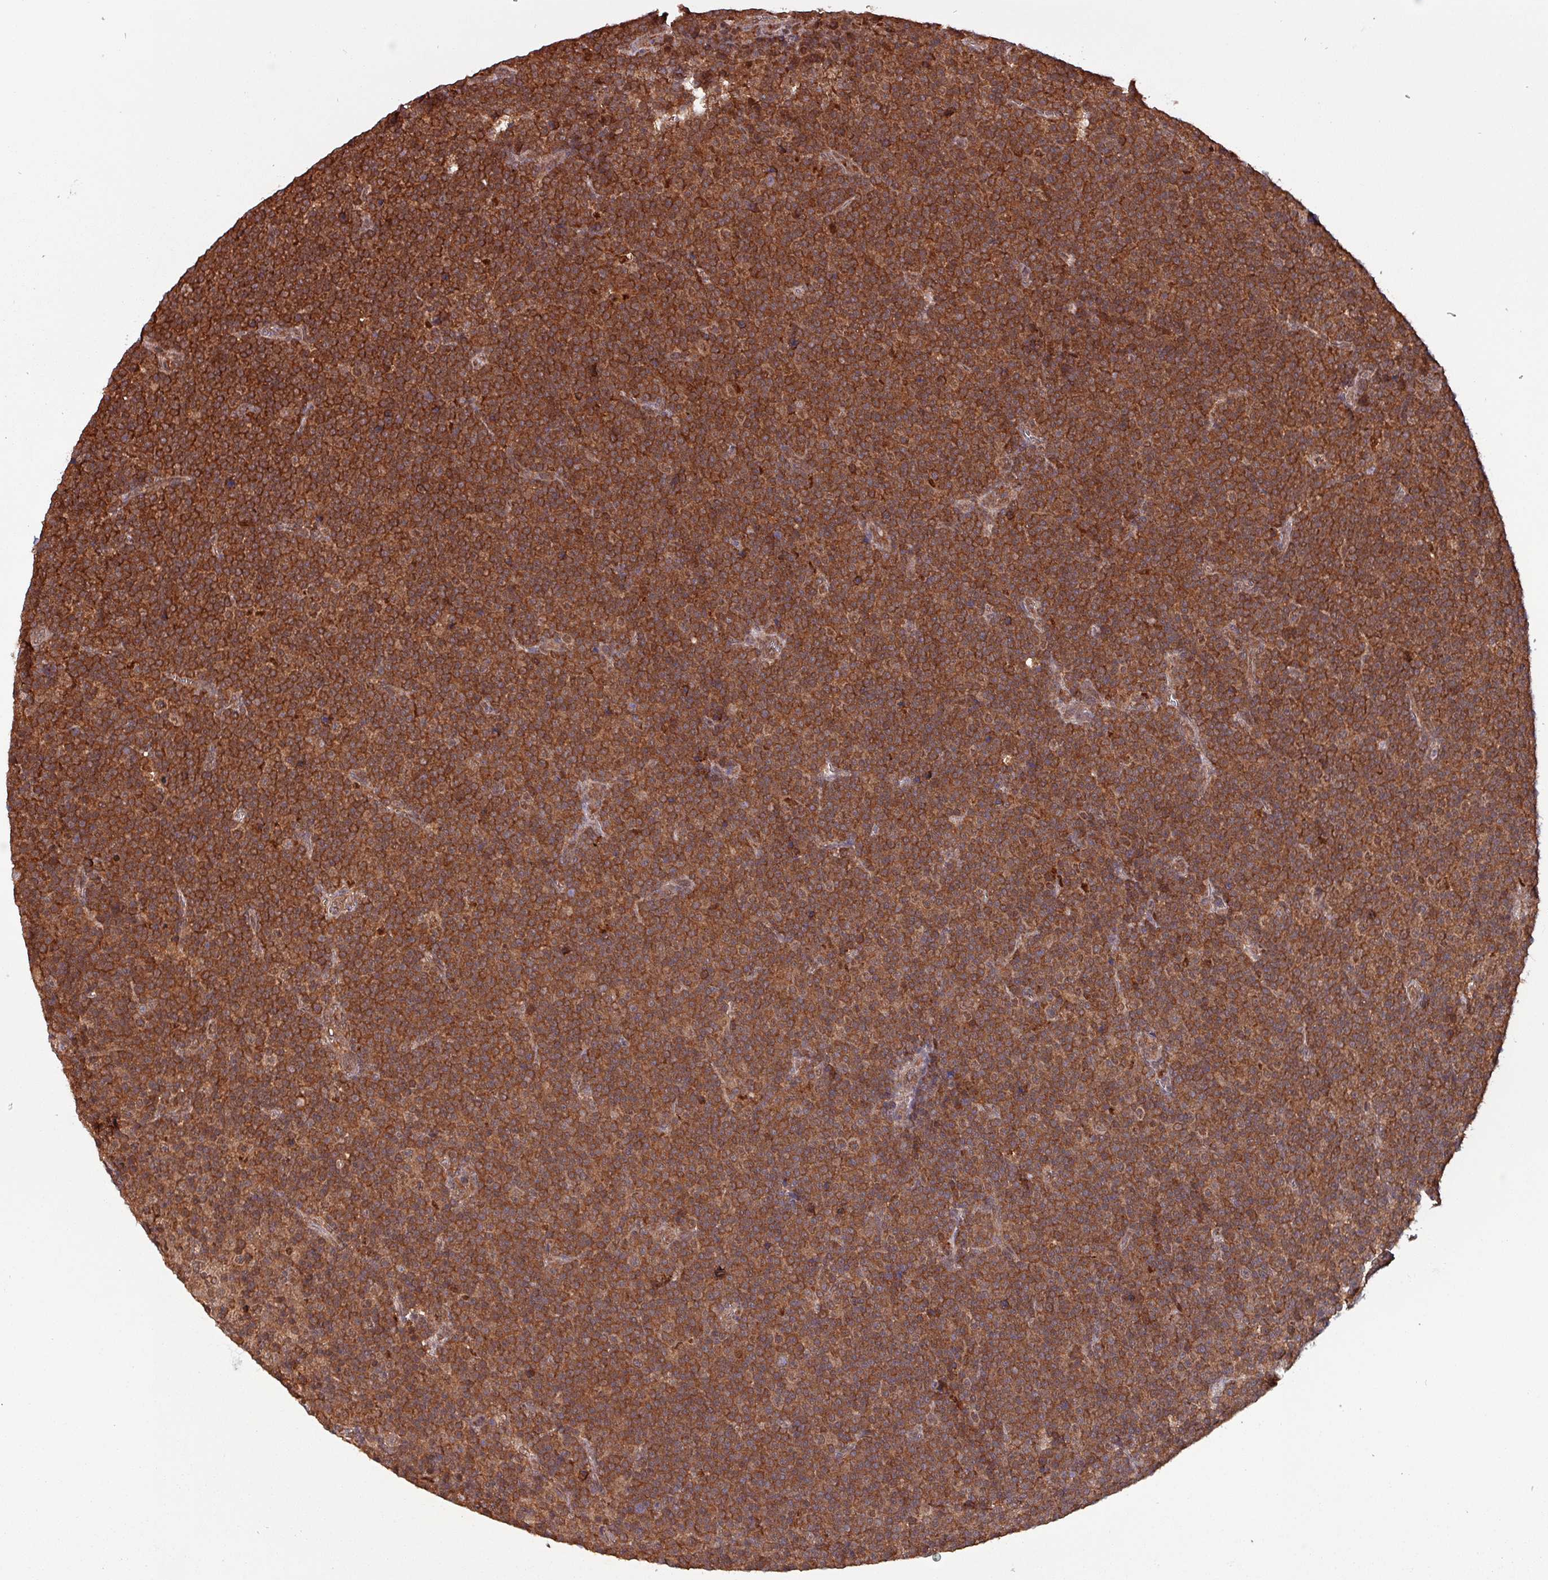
{"staining": {"intensity": "strong", "quantity": ">75%", "location": "cytoplasmic/membranous"}, "tissue": "lymphoma", "cell_type": "Tumor cells", "image_type": "cancer", "snomed": [{"axis": "morphology", "description": "Malignant lymphoma, non-Hodgkin's type, Low grade"}, {"axis": "topography", "description": "Lymph node"}], "caption": "There is high levels of strong cytoplasmic/membranous staining in tumor cells of malignant lymphoma, non-Hodgkin's type (low-grade), as demonstrated by immunohistochemical staining (brown color).", "gene": "PSMB8", "patient": {"sex": "female", "age": 67}}